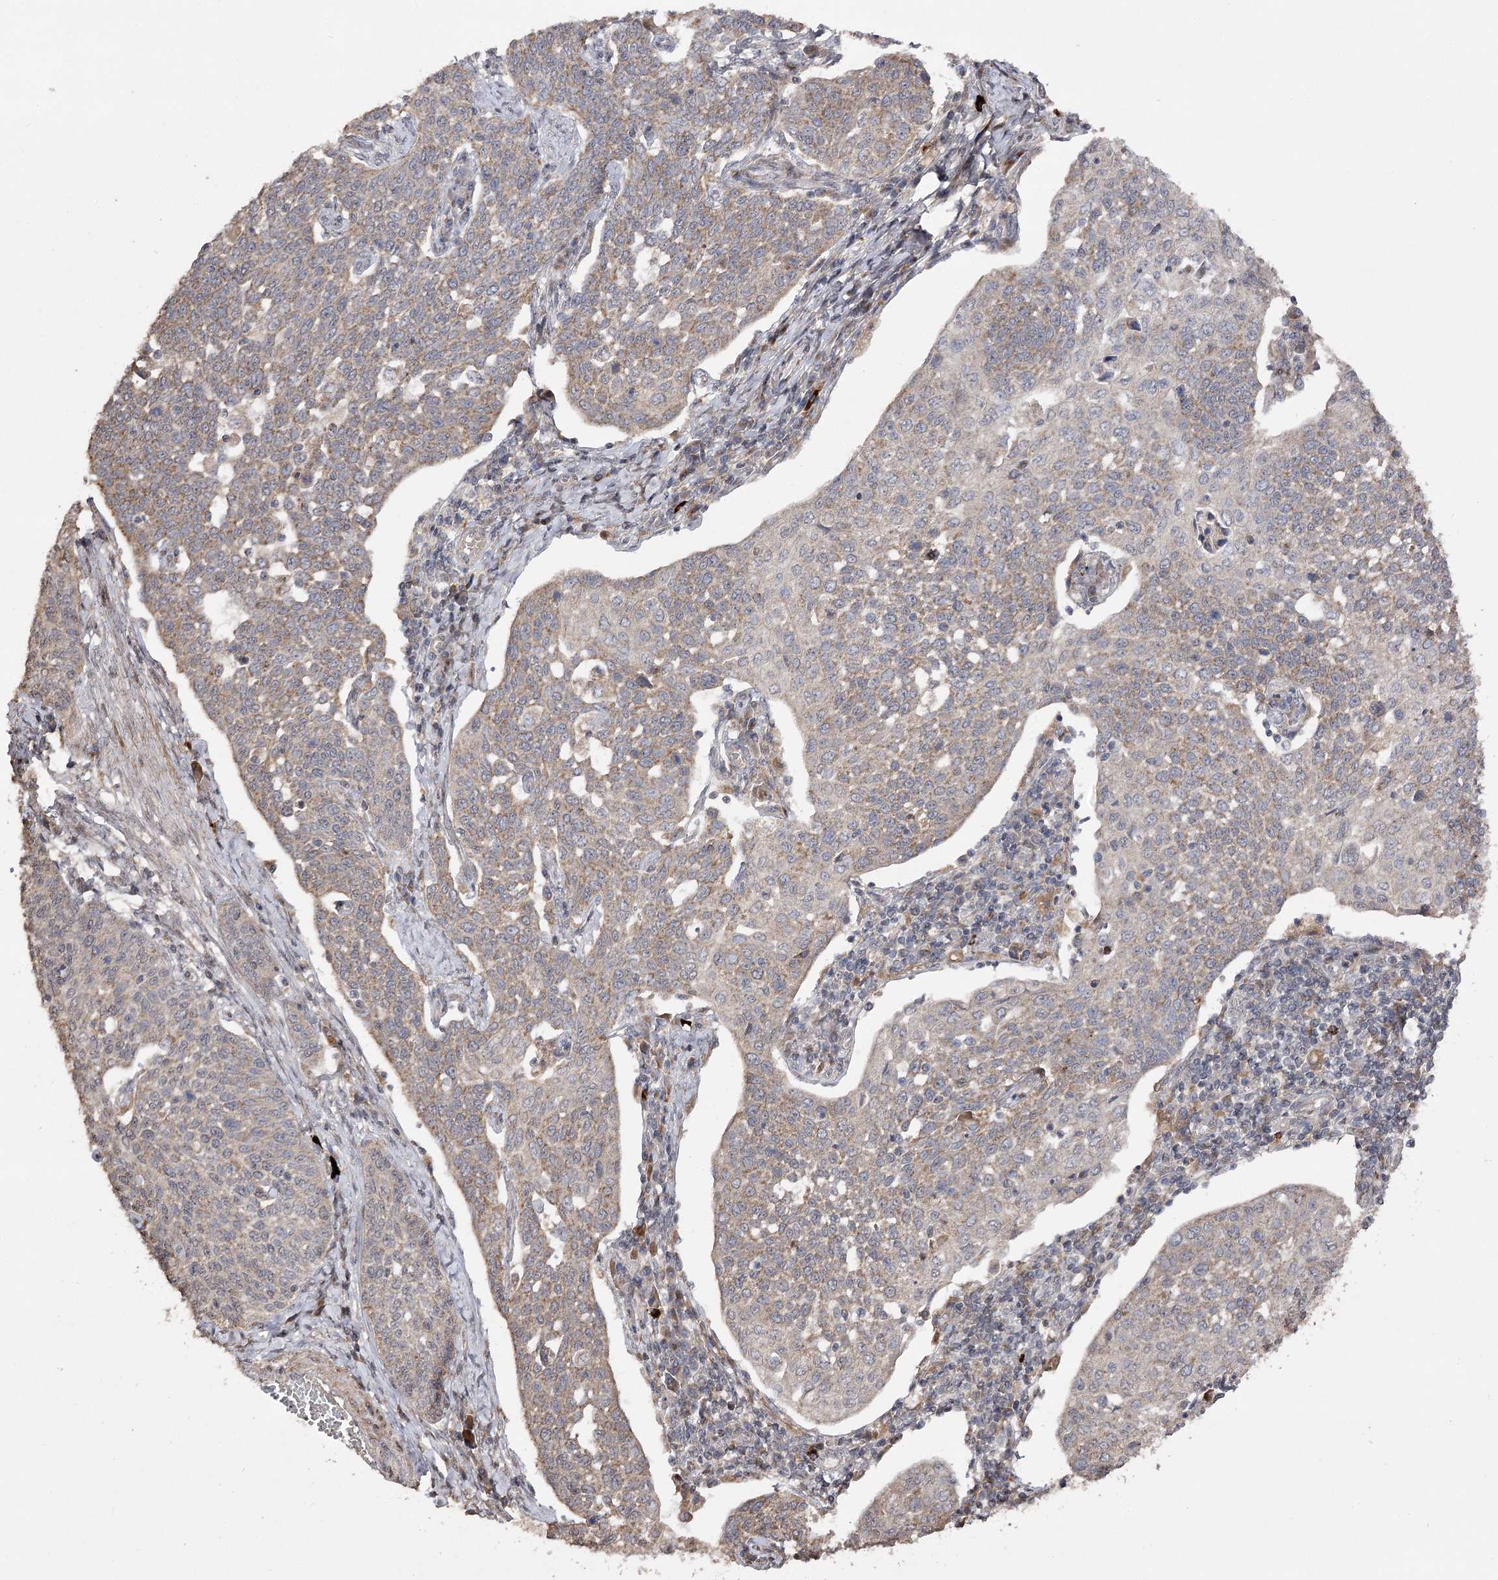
{"staining": {"intensity": "weak", "quantity": "25%-75%", "location": "cytoplasmic/membranous"}, "tissue": "cervical cancer", "cell_type": "Tumor cells", "image_type": "cancer", "snomed": [{"axis": "morphology", "description": "Squamous cell carcinoma, NOS"}, {"axis": "topography", "description": "Cervix"}], "caption": "Weak cytoplasmic/membranous positivity is identified in approximately 25%-75% of tumor cells in squamous cell carcinoma (cervical).", "gene": "OBSL1", "patient": {"sex": "female", "age": 34}}